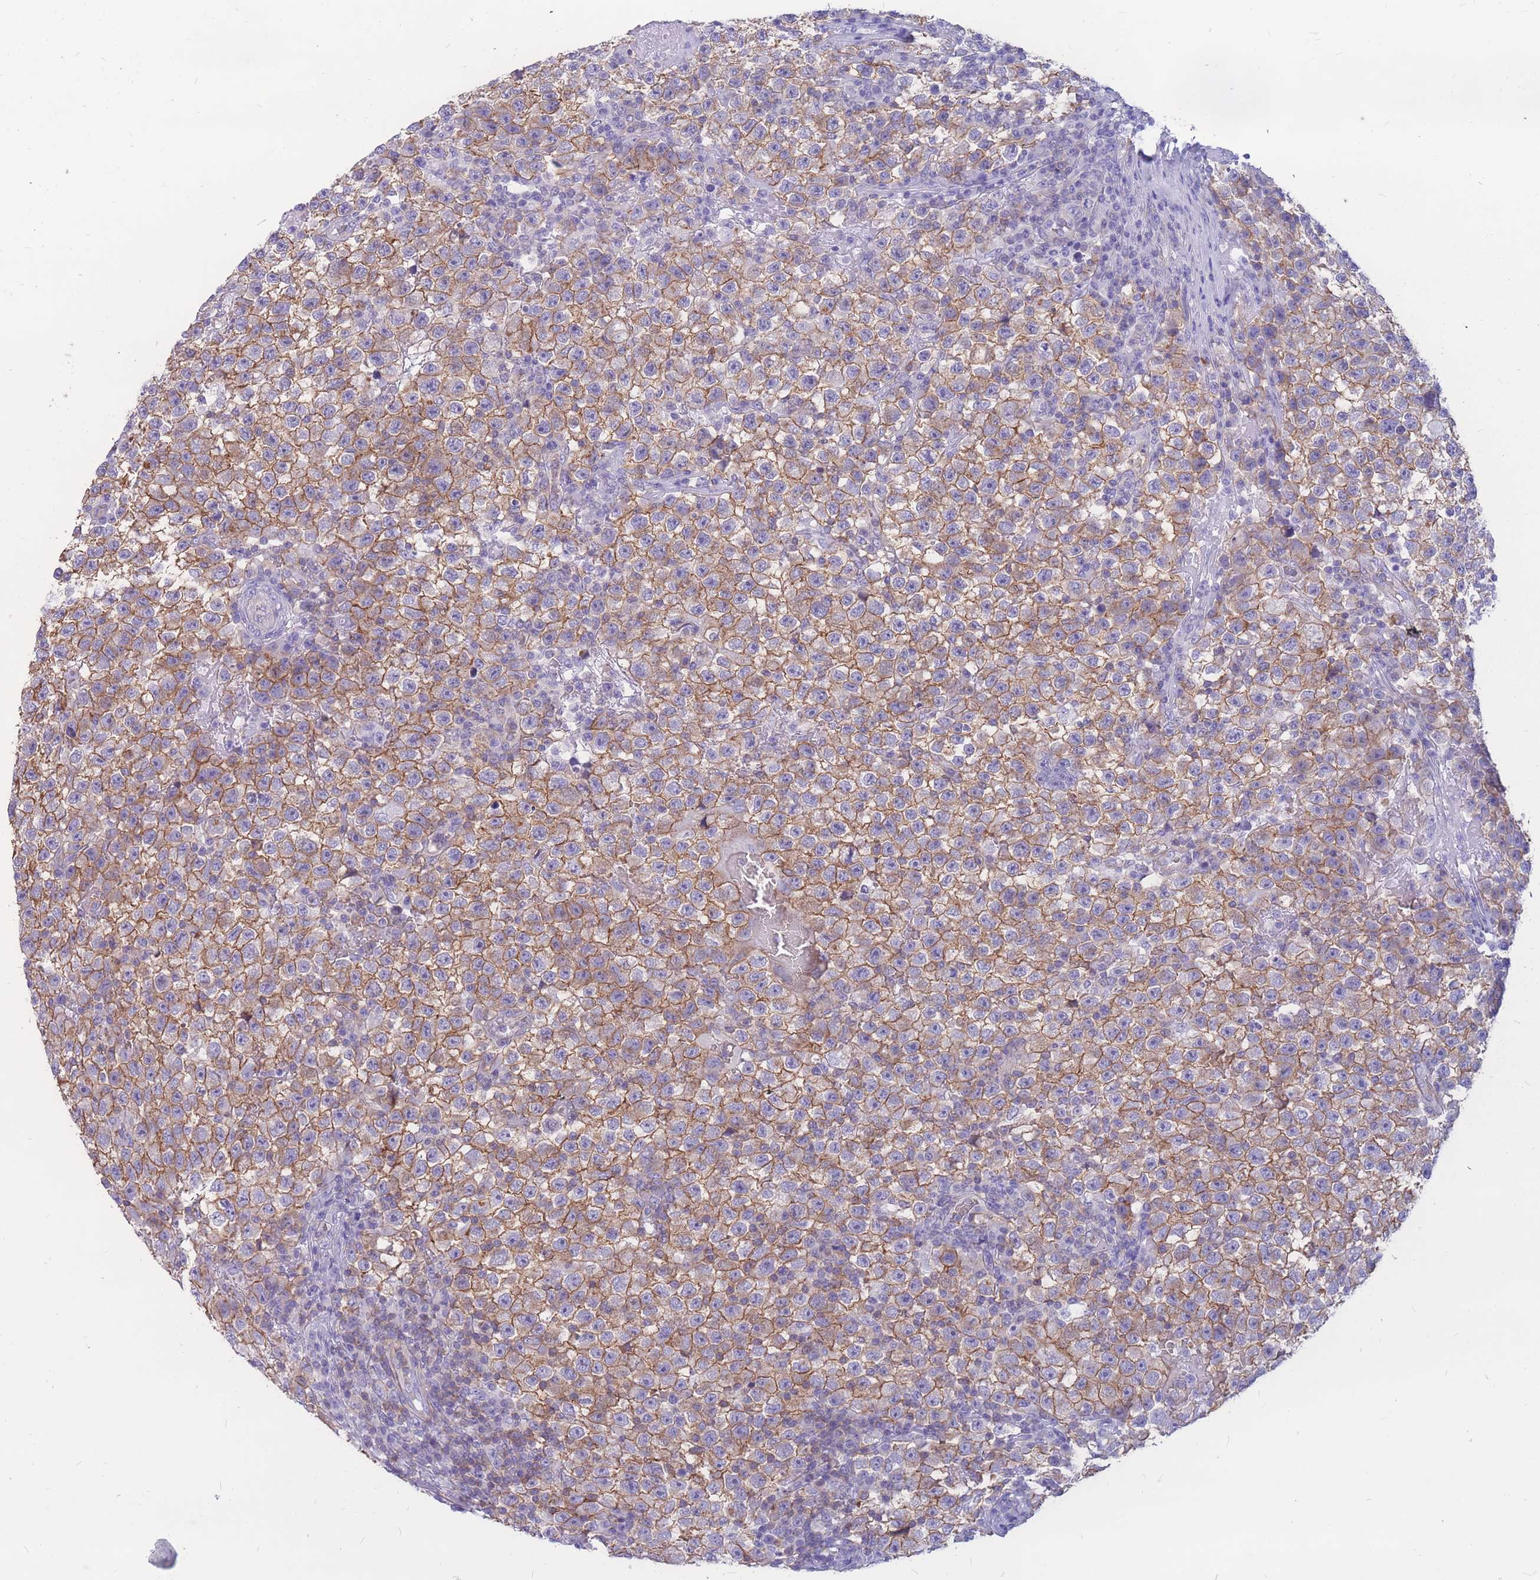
{"staining": {"intensity": "moderate", "quantity": ">75%", "location": "cytoplasmic/membranous"}, "tissue": "testis cancer", "cell_type": "Tumor cells", "image_type": "cancer", "snomed": [{"axis": "morphology", "description": "Seminoma, NOS"}, {"axis": "topography", "description": "Testis"}], "caption": "Brown immunohistochemical staining in human testis cancer exhibits moderate cytoplasmic/membranous staining in approximately >75% of tumor cells.", "gene": "ADD2", "patient": {"sex": "male", "age": 22}}